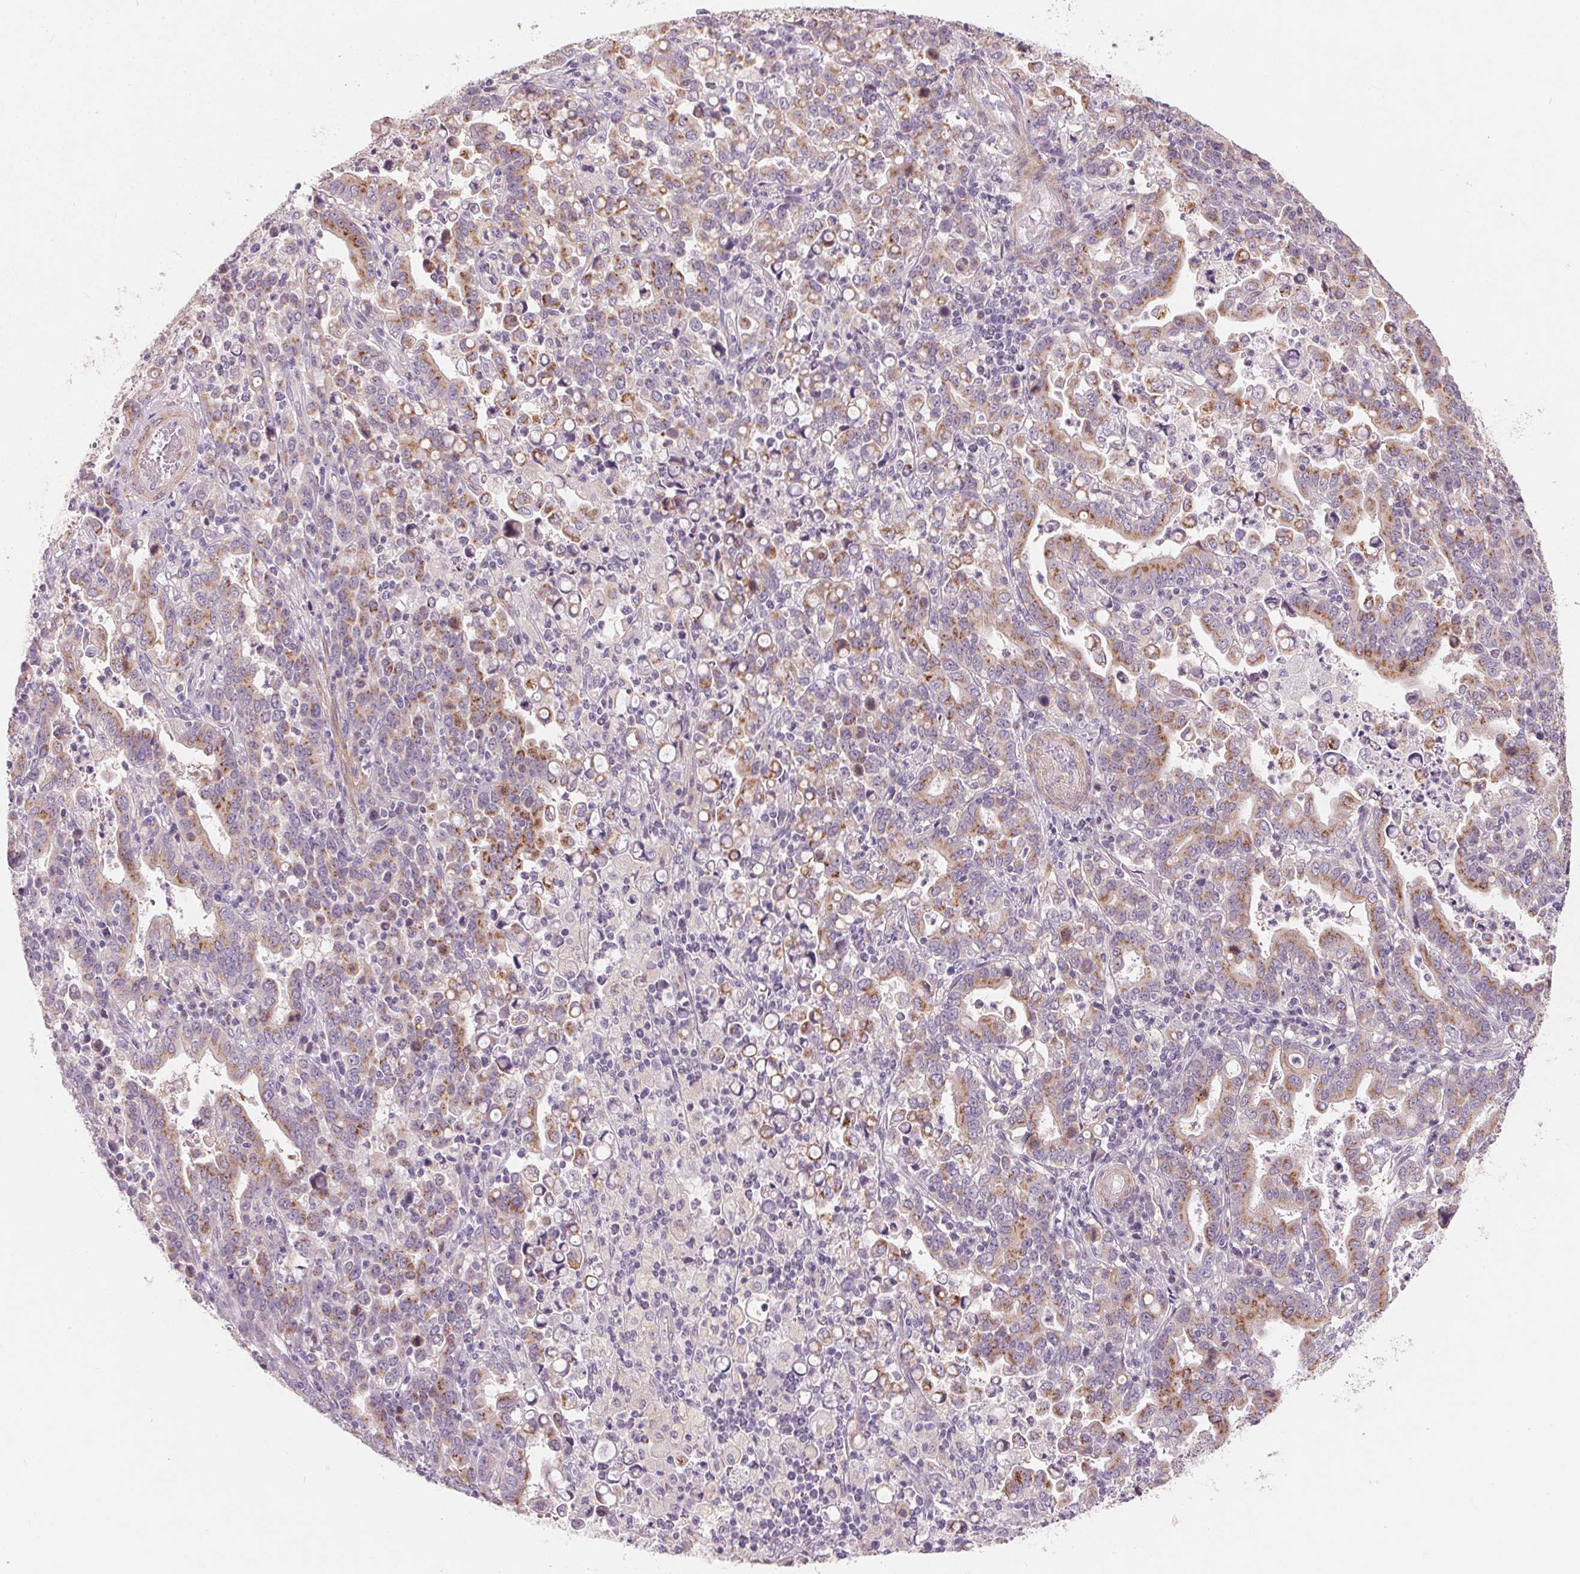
{"staining": {"intensity": "moderate", "quantity": "25%-75%", "location": "cytoplasmic/membranous"}, "tissue": "stomach cancer", "cell_type": "Tumor cells", "image_type": "cancer", "snomed": [{"axis": "morphology", "description": "Adenocarcinoma, NOS"}, {"axis": "topography", "description": "Stomach, upper"}], "caption": "Immunohistochemistry (IHC) (DAB (3,3'-diaminobenzidine)) staining of stomach cancer (adenocarcinoma) shows moderate cytoplasmic/membranous protein positivity in approximately 25%-75% of tumor cells. Immunohistochemistry stains the protein in brown and the nuclei are stained blue.", "gene": "DRAM2", "patient": {"sex": "male", "age": 69}}